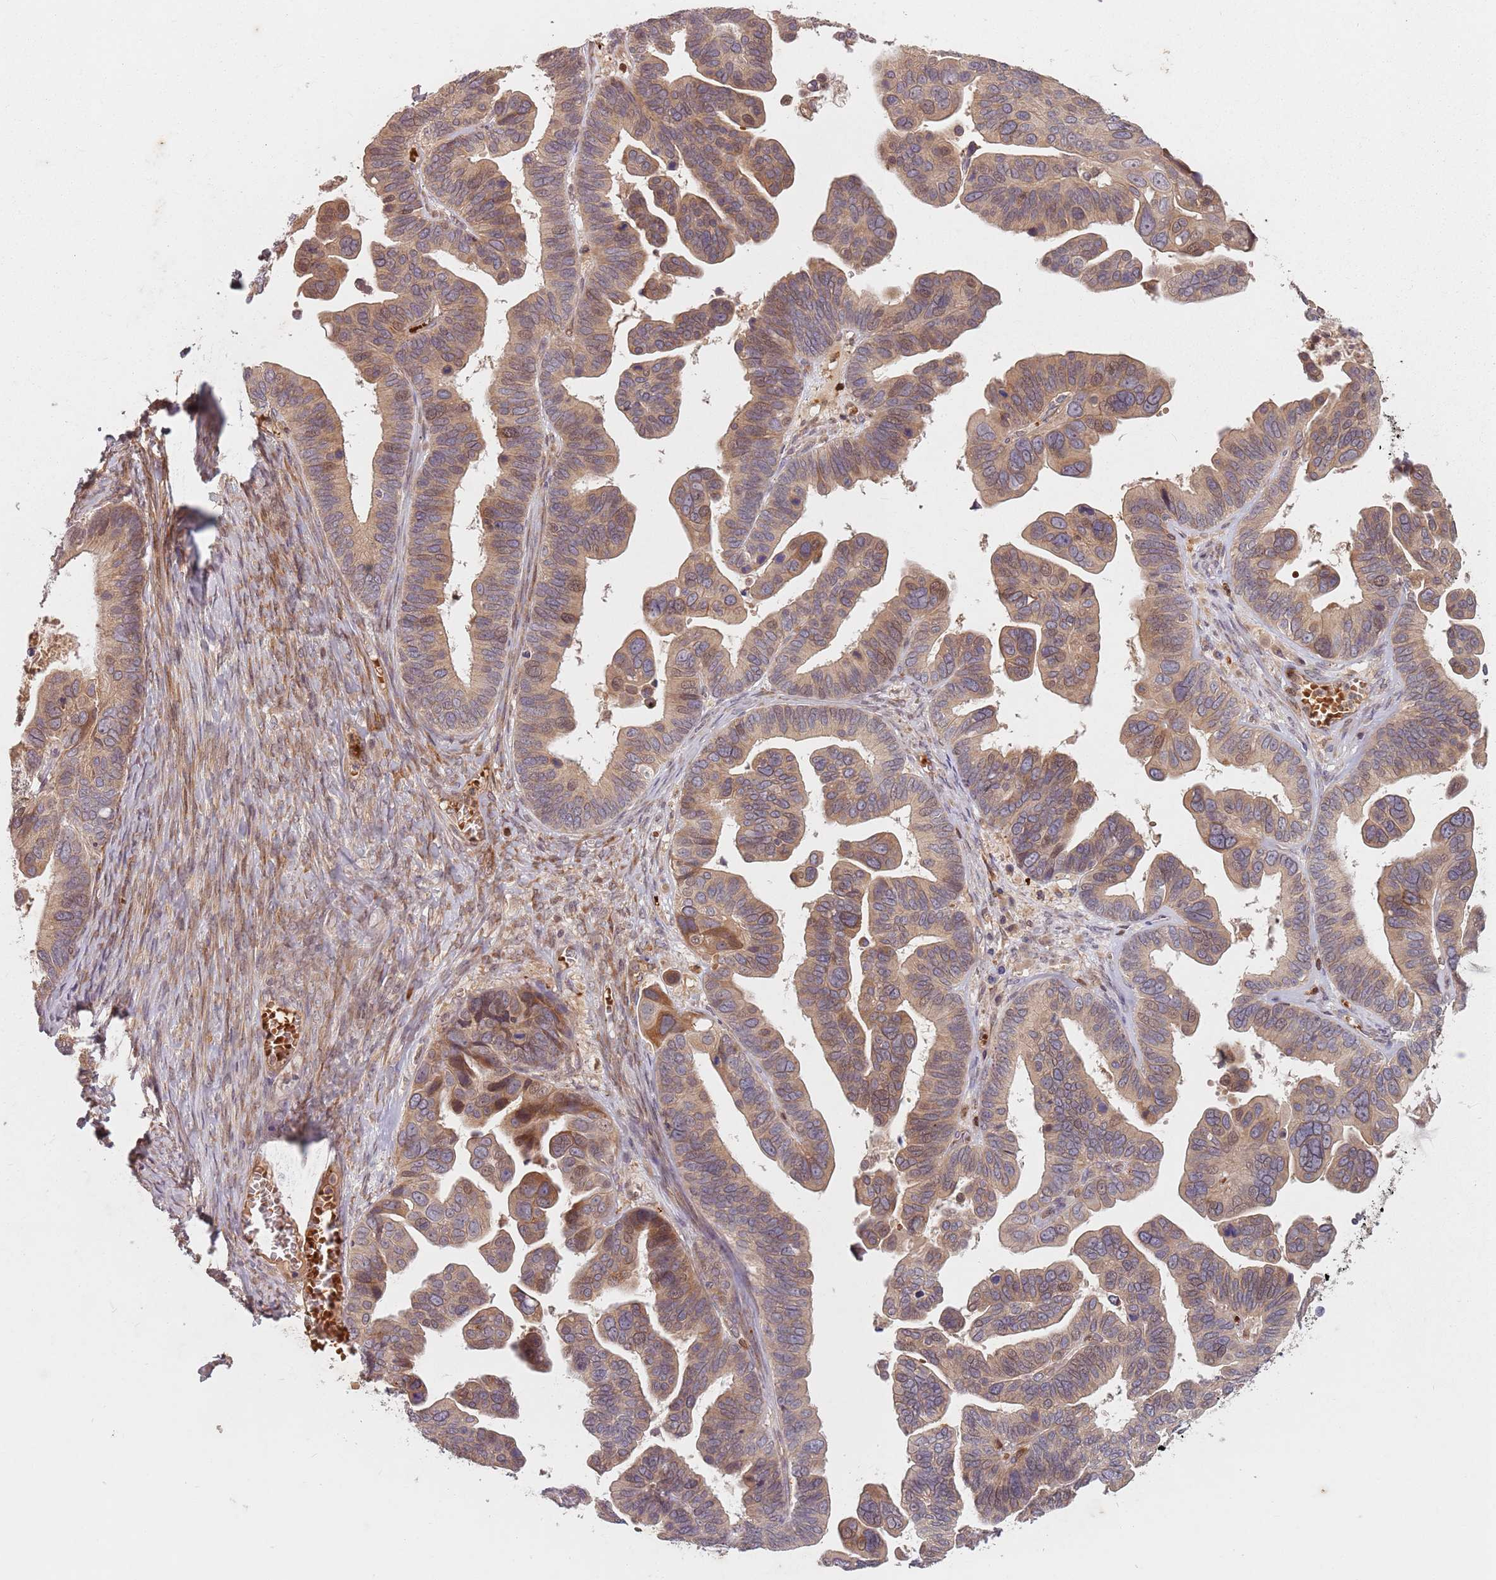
{"staining": {"intensity": "moderate", "quantity": "<25%", "location": "cytoplasmic/membranous,nuclear"}, "tissue": "ovarian cancer", "cell_type": "Tumor cells", "image_type": "cancer", "snomed": [{"axis": "morphology", "description": "Cystadenocarcinoma, serous, NOS"}, {"axis": "topography", "description": "Ovary"}], "caption": "A histopathology image of ovarian cancer (serous cystadenocarcinoma) stained for a protein reveals moderate cytoplasmic/membranous and nuclear brown staining in tumor cells.", "gene": "GPR180", "patient": {"sex": "female", "age": 56}}